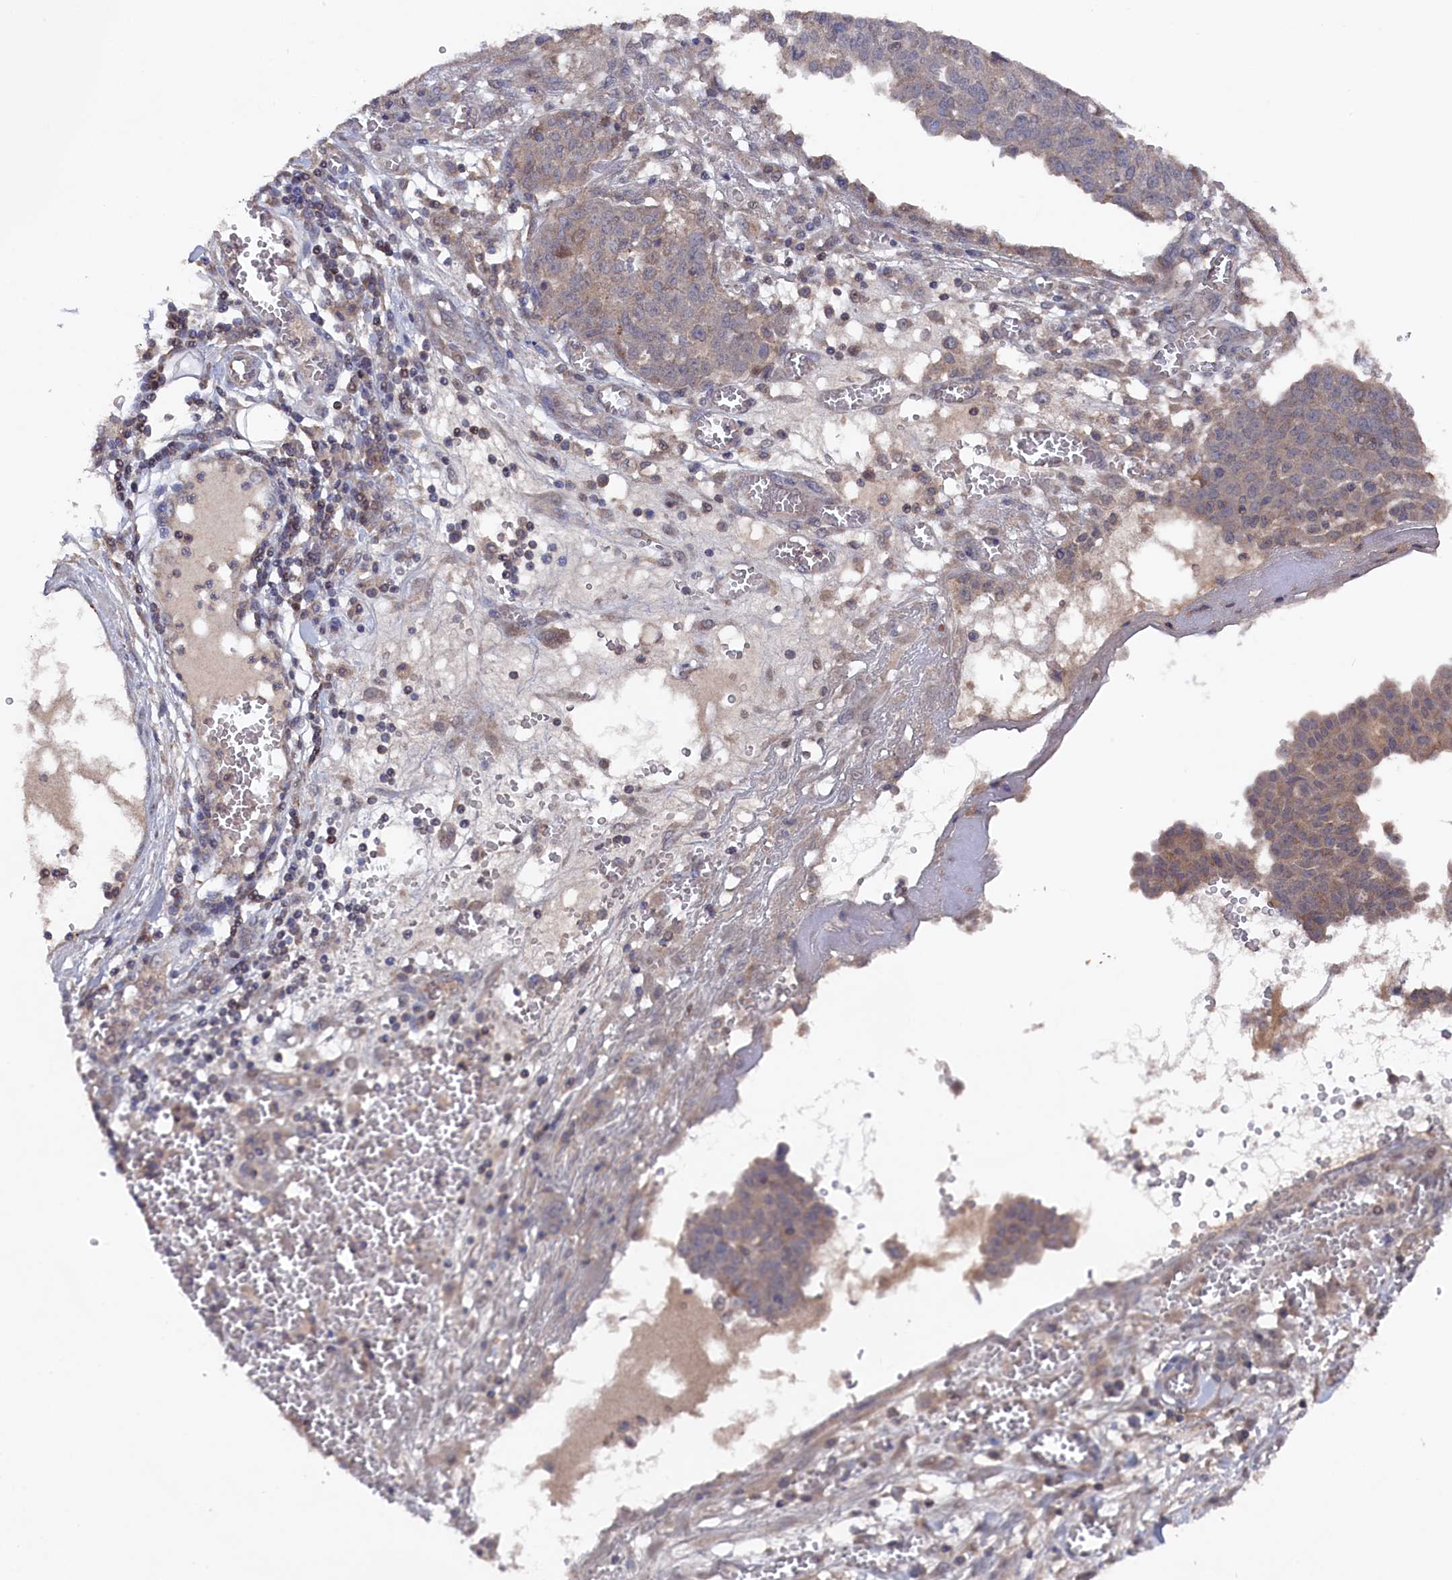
{"staining": {"intensity": "weak", "quantity": "<25%", "location": "cytoplasmic/membranous"}, "tissue": "ovarian cancer", "cell_type": "Tumor cells", "image_type": "cancer", "snomed": [{"axis": "morphology", "description": "Cystadenocarcinoma, serous, NOS"}, {"axis": "topography", "description": "Soft tissue"}, {"axis": "topography", "description": "Ovary"}], "caption": "Photomicrograph shows no significant protein expression in tumor cells of ovarian serous cystadenocarcinoma.", "gene": "TMC5", "patient": {"sex": "female", "age": 57}}